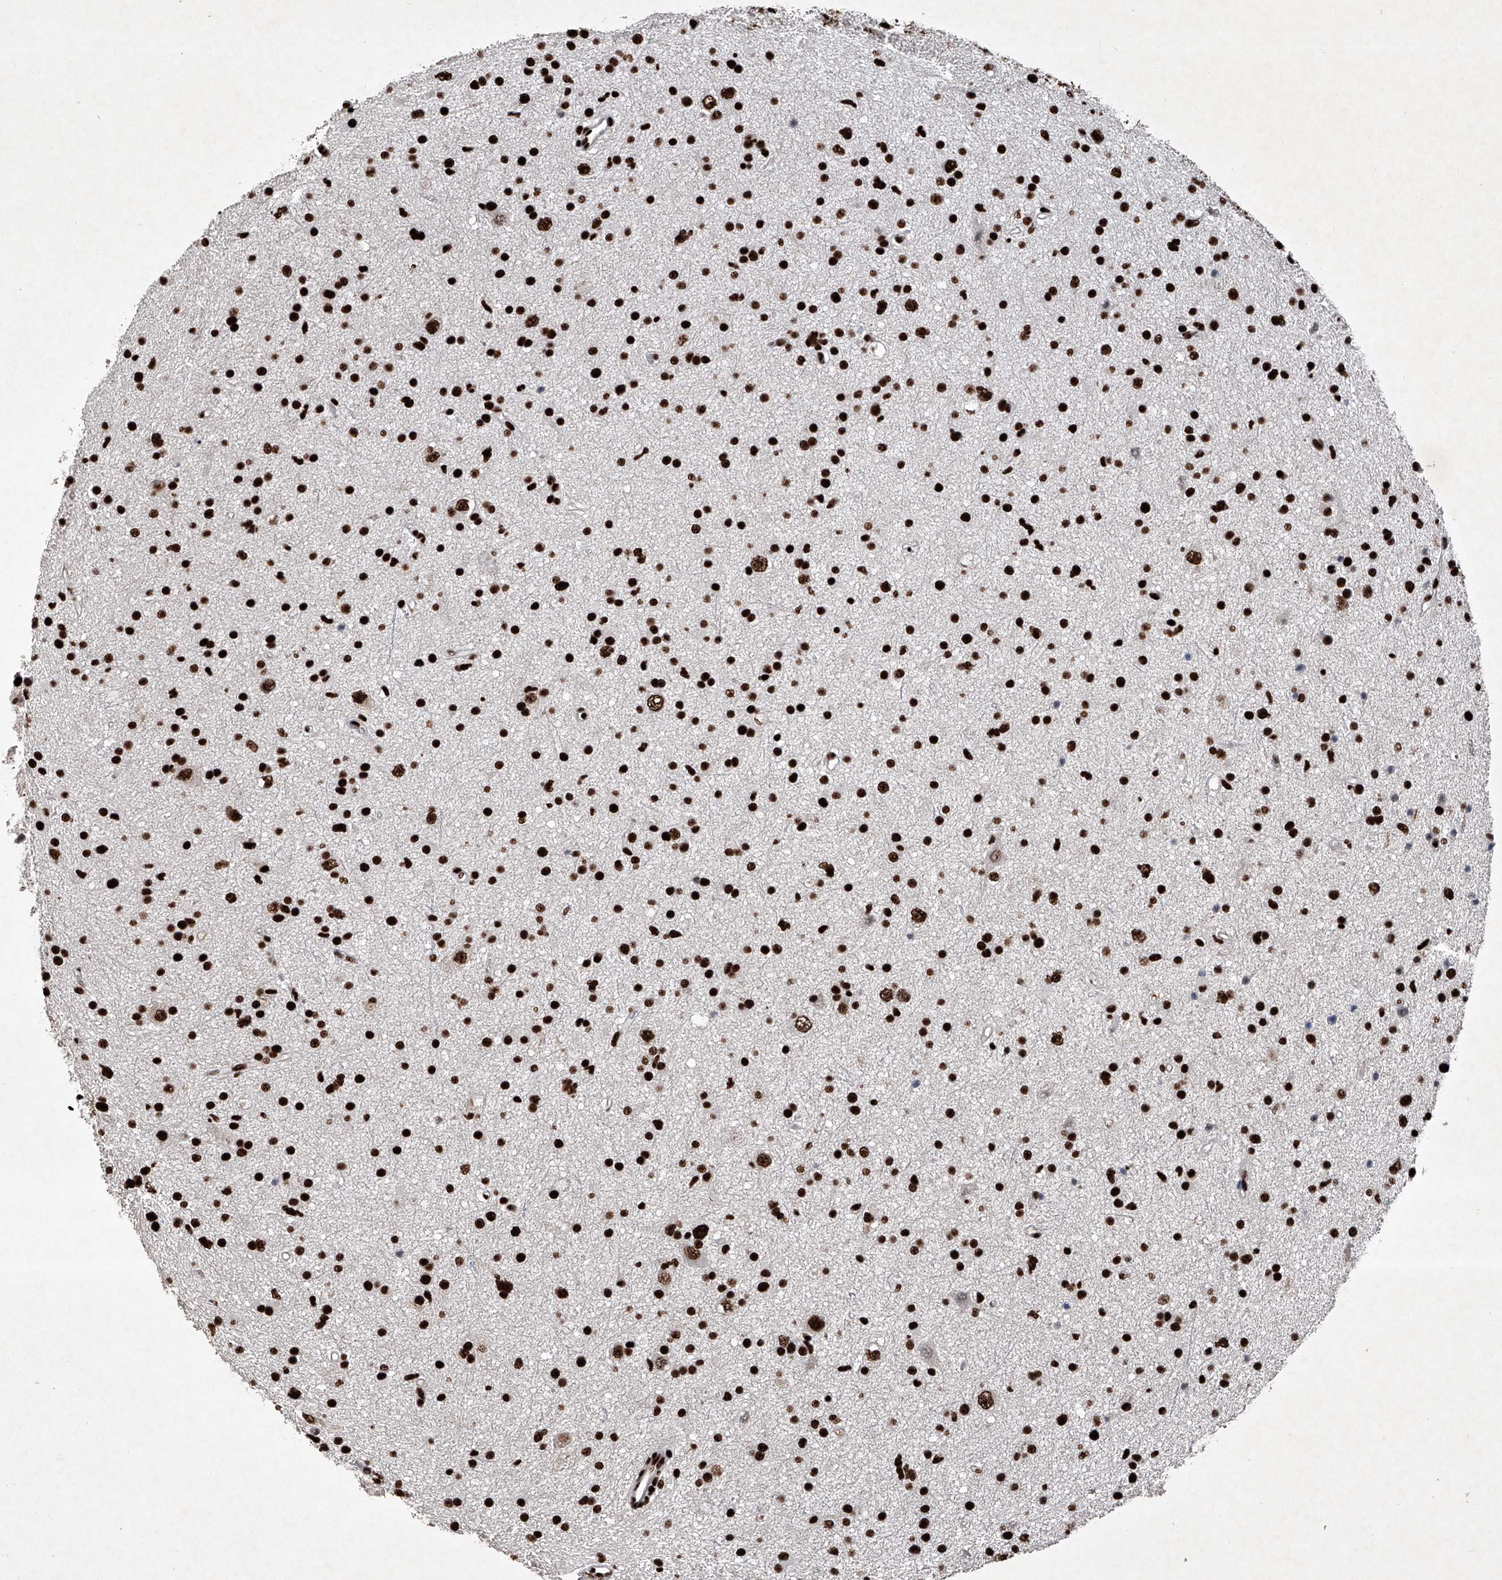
{"staining": {"intensity": "strong", "quantity": ">75%", "location": "nuclear"}, "tissue": "glioma", "cell_type": "Tumor cells", "image_type": "cancer", "snomed": [{"axis": "morphology", "description": "Glioma, malignant, Low grade"}, {"axis": "topography", "description": "Cerebral cortex"}], "caption": "Low-grade glioma (malignant) was stained to show a protein in brown. There is high levels of strong nuclear expression in about >75% of tumor cells. The protein is stained brown, and the nuclei are stained in blue (DAB IHC with brightfield microscopy, high magnification).", "gene": "DDX39B", "patient": {"sex": "female", "age": 39}}